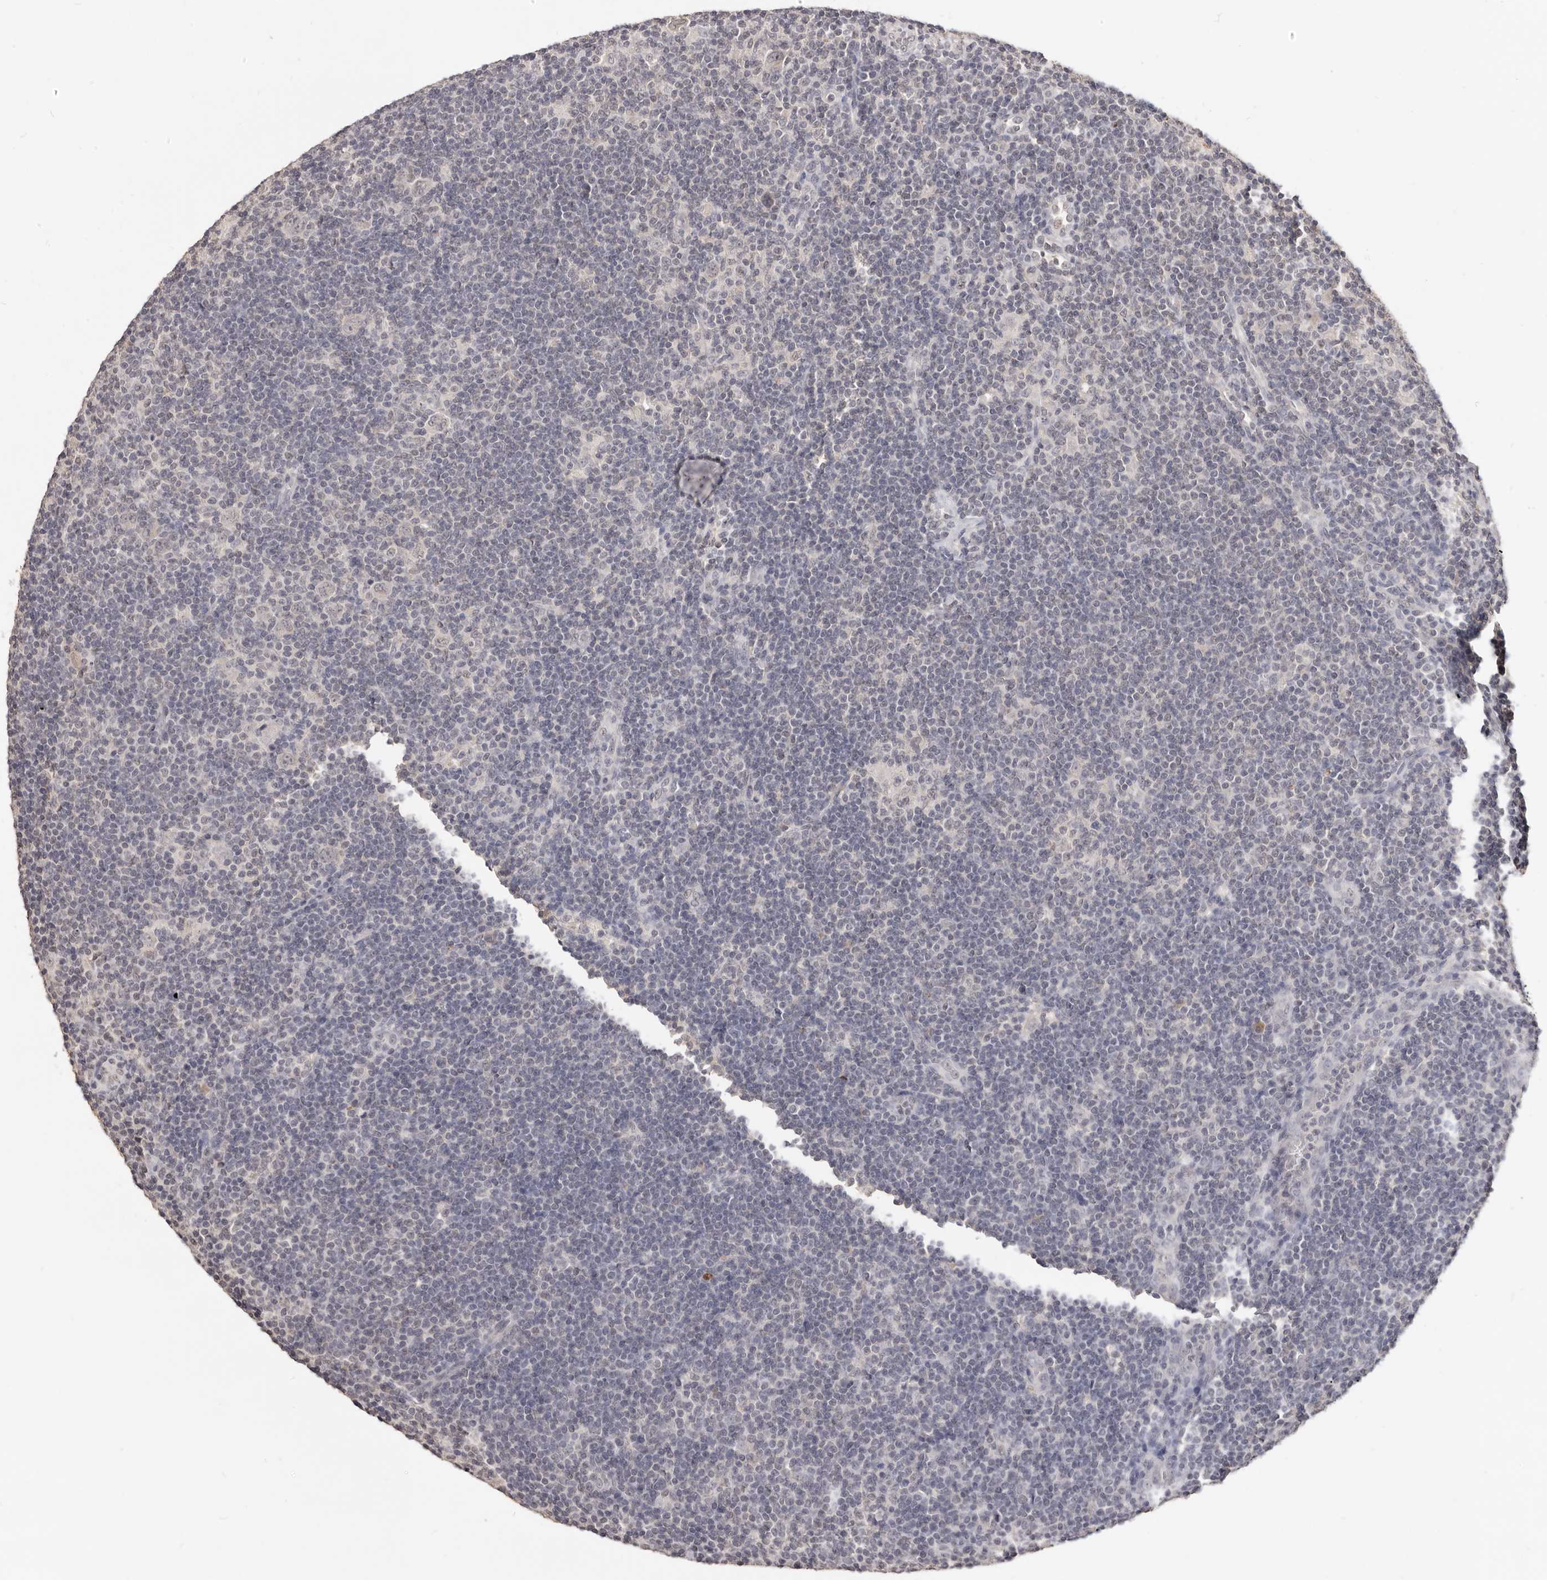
{"staining": {"intensity": "negative", "quantity": "none", "location": "none"}, "tissue": "lymphoma", "cell_type": "Tumor cells", "image_type": "cancer", "snomed": [{"axis": "morphology", "description": "Hodgkin's disease, NOS"}, {"axis": "topography", "description": "Lymph node"}], "caption": "Histopathology image shows no significant protein expression in tumor cells of lymphoma.", "gene": "TSPAN13", "patient": {"sex": "female", "age": 57}}